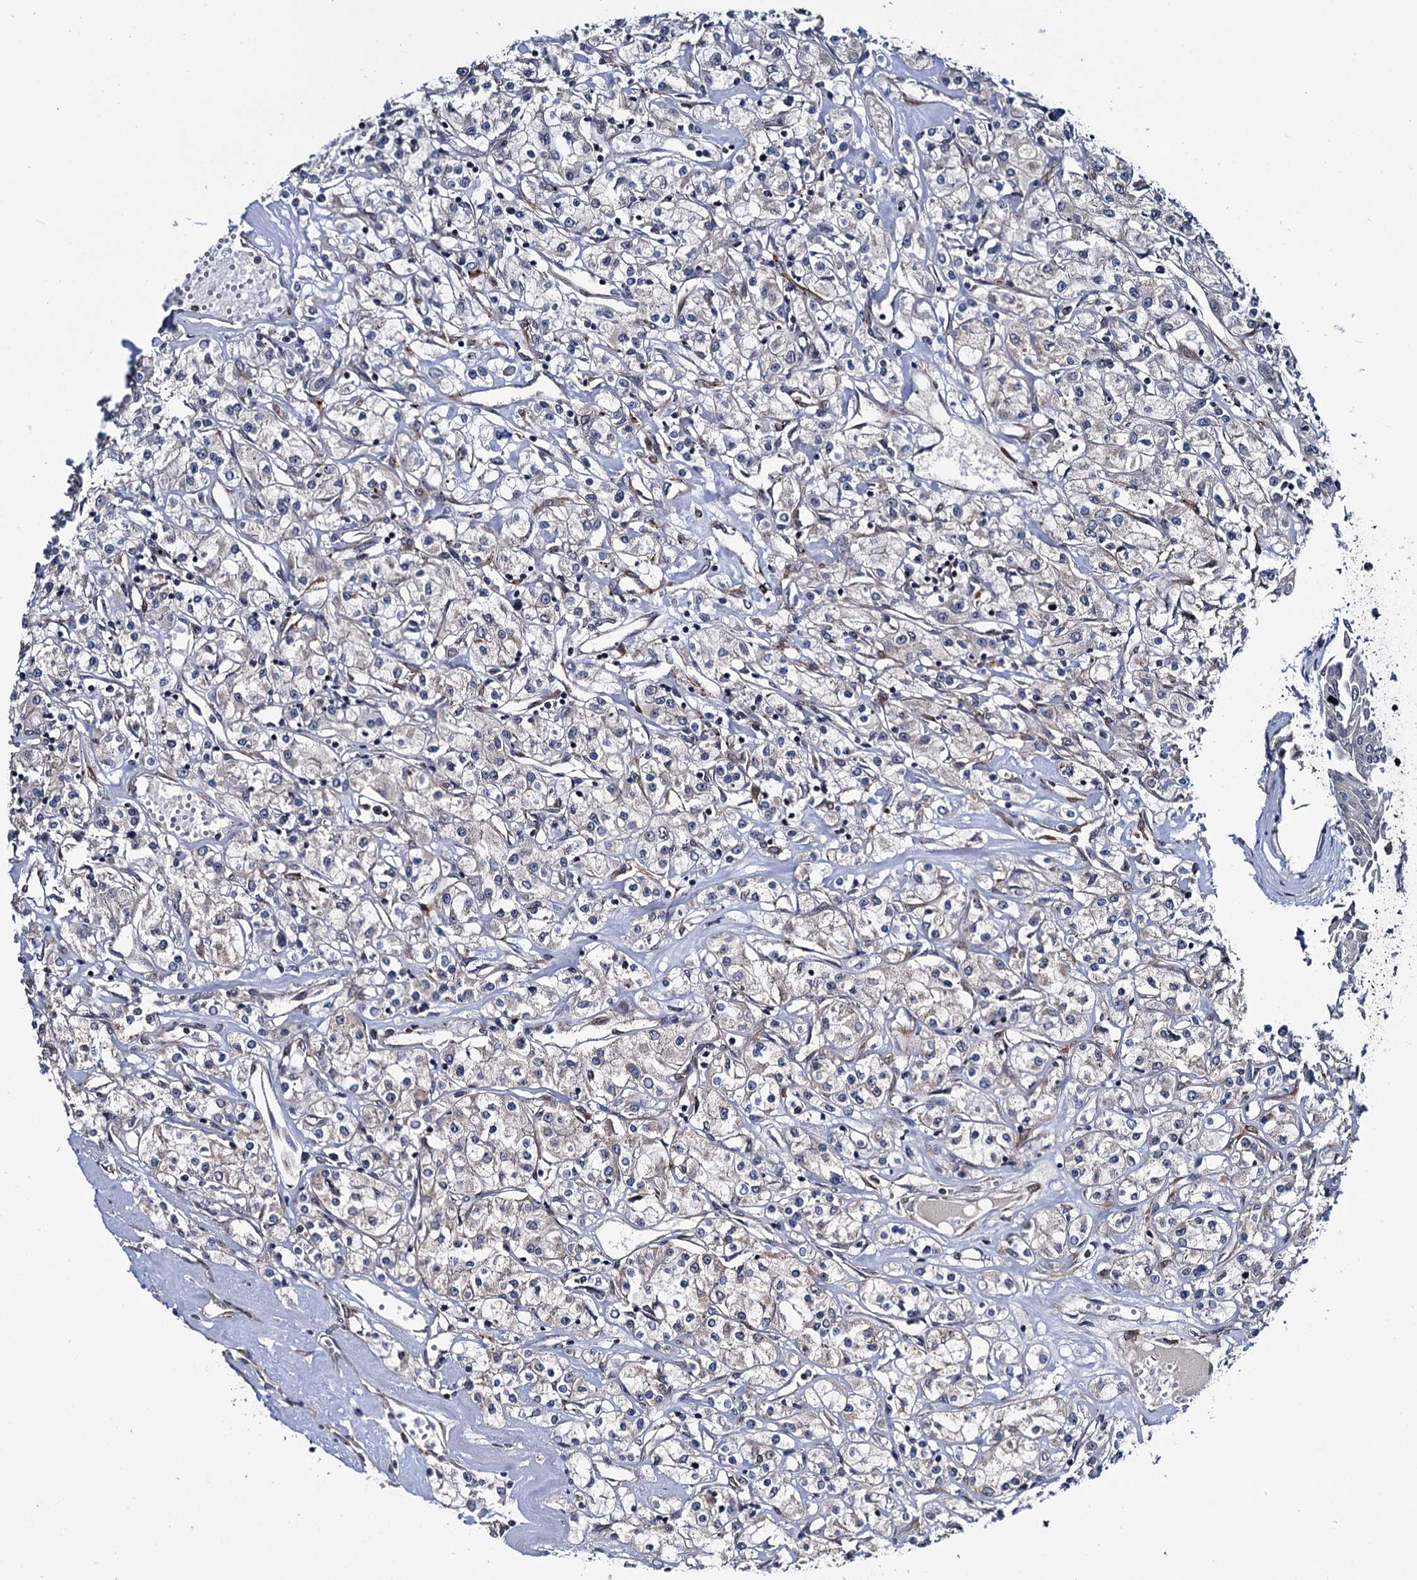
{"staining": {"intensity": "negative", "quantity": "none", "location": "none"}, "tissue": "renal cancer", "cell_type": "Tumor cells", "image_type": "cancer", "snomed": [{"axis": "morphology", "description": "Adenocarcinoma, NOS"}, {"axis": "topography", "description": "Kidney"}], "caption": "IHC micrograph of neoplastic tissue: adenocarcinoma (renal) stained with DAB (3,3'-diaminobenzidine) exhibits no significant protein staining in tumor cells.", "gene": "ARHGAP42", "patient": {"sex": "female", "age": 59}}